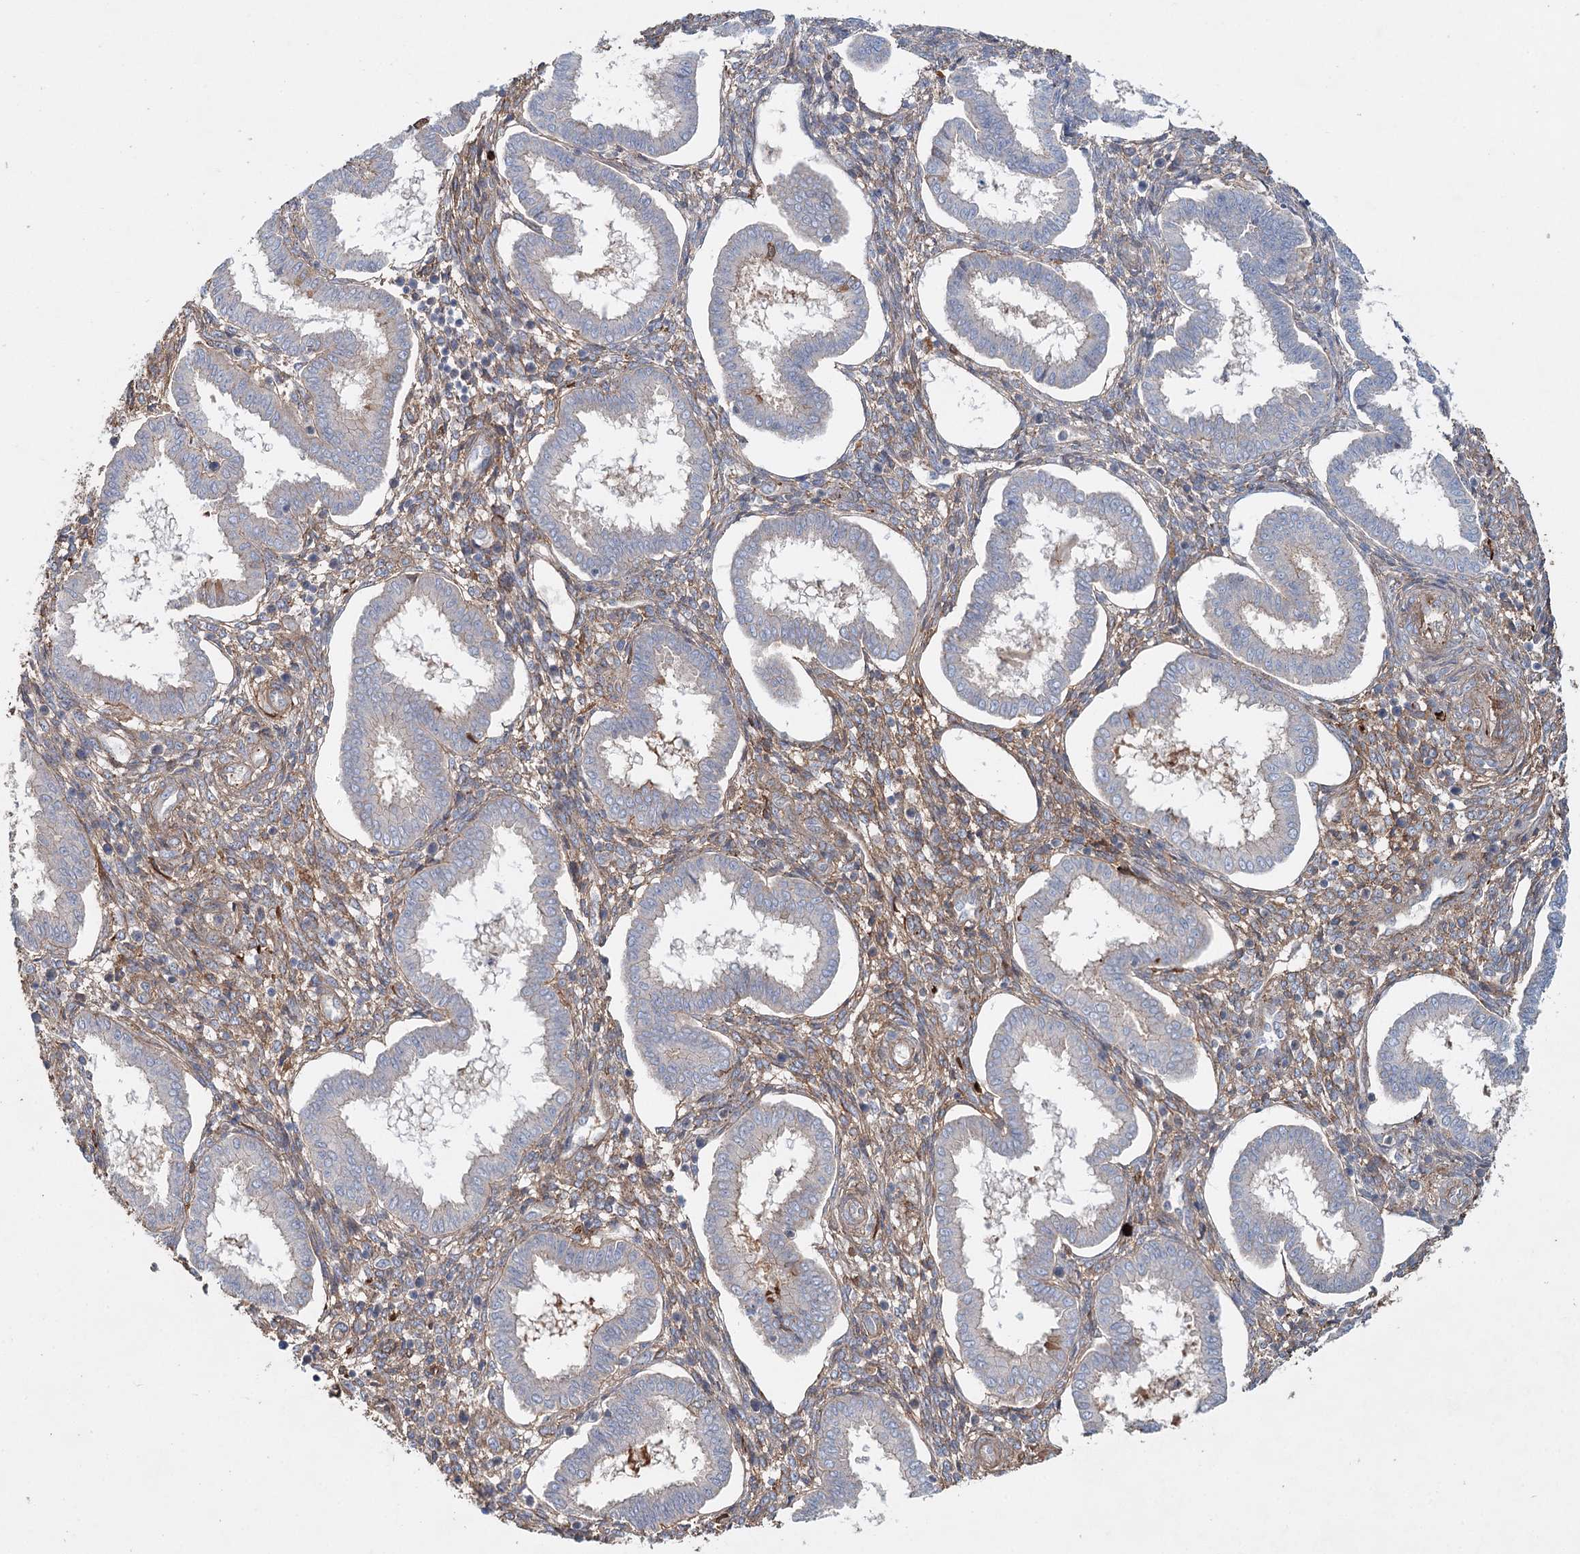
{"staining": {"intensity": "moderate", "quantity": "25%-75%", "location": "cytoplasmic/membranous"}, "tissue": "endometrium", "cell_type": "Cells in endometrial stroma", "image_type": "normal", "snomed": [{"axis": "morphology", "description": "Normal tissue, NOS"}, {"axis": "topography", "description": "Endometrium"}], "caption": "Protein positivity by immunohistochemistry displays moderate cytoplasmic/membranous positivity in about 25%-75% of cells in endometrial stroma in benign endometrium.", "gene": "ALKBH8", "patient": {"sex": "female", "age": 24}}